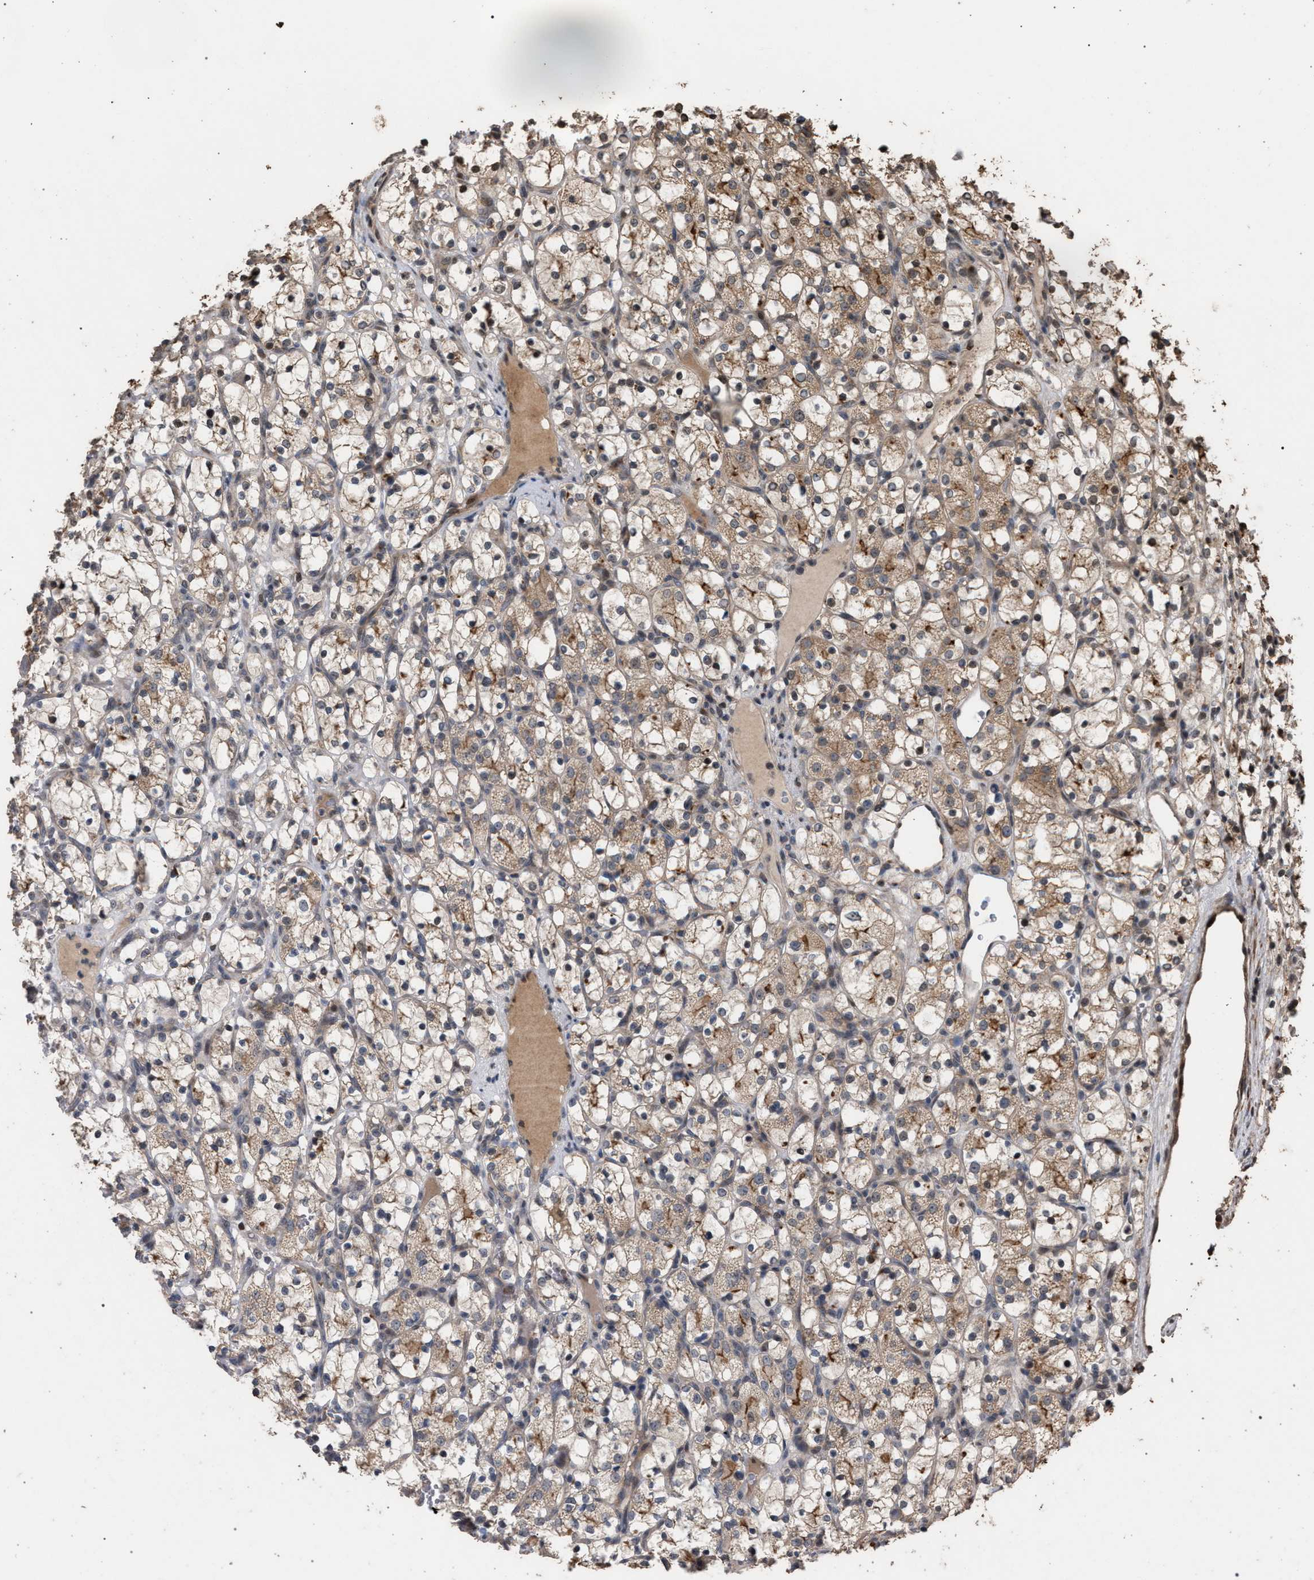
{"staining": {"intensity": "weak", "quantity": ">75%", "location": "cytoplasmic/membranous"}, "tissue": "renal cancer", "cell_type": "Tumor cells", "image_type": "cancer", "snomed": [{"axis": "morphology", "description": "Adenocarcinoma, NOS"}, {"axis": "topography", "description": "Kidney"}], "caption": "Renal cancer (adenocarcinoma) stained with a protein marker shows weak staining in tumor cells.", "gene": "NAA35", "patient": {"sex": "female", "age": 69}}